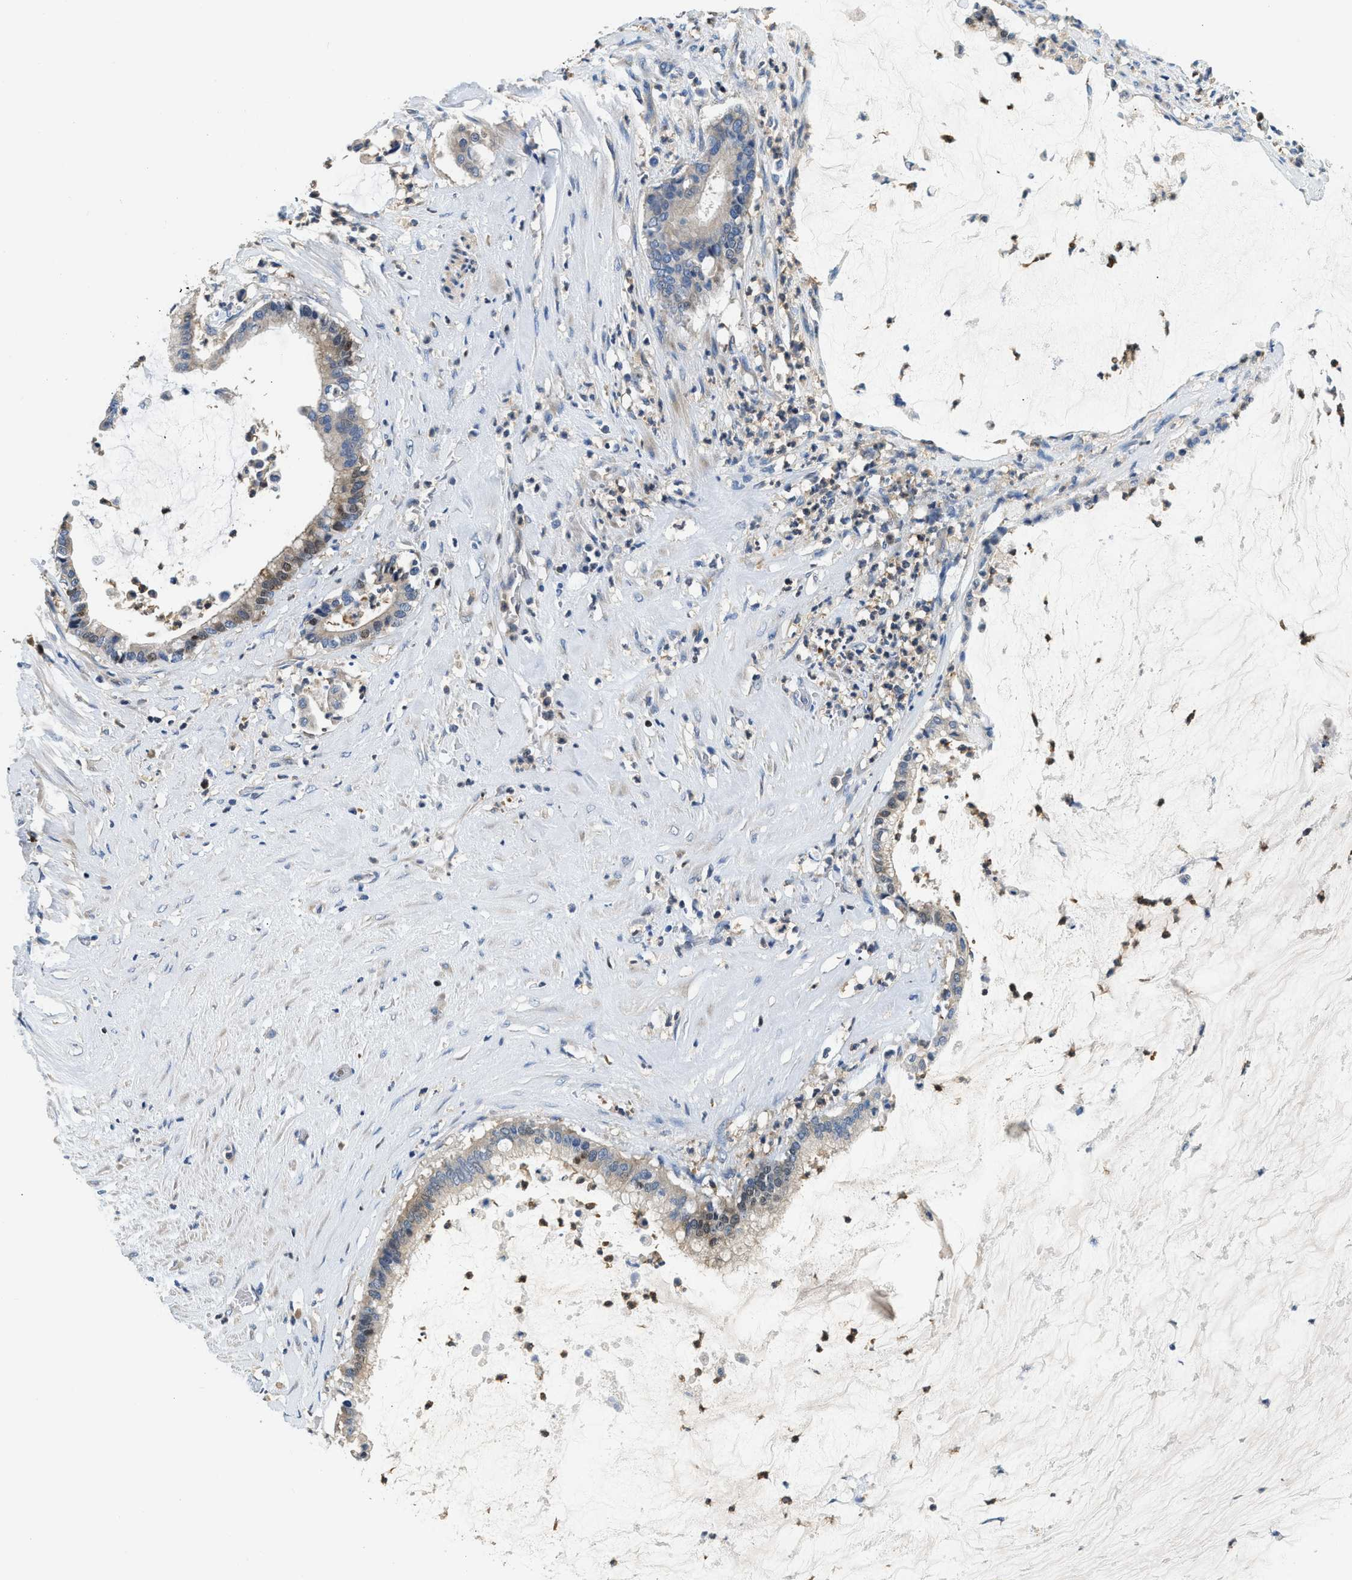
{"staining": {"intensity": "weak", "quantity": "<25%", "location": "cytoplasmic/membranous,nuclear"}, "tissue": "pancreatic cancer", "cell_type": "Tumor cells", "image_type": "cancer", "snomed": [{"axis": "morphology", "description": "Adenocarcinoma, NOS"}, {"axis": "topography", "description": "Pancreas"}], "caption": "This is a micrograph of immunohistochemistry (IHC) staining of adenocarcinoma (pancreatic), which shows no staining in tumor cells. (DAB (3,3'-diaminobenzidine) IHC visualized using brightfield microscopy, high magnification).", "gene": "TOX", "patient": {"sex": "male", "age": 41}}